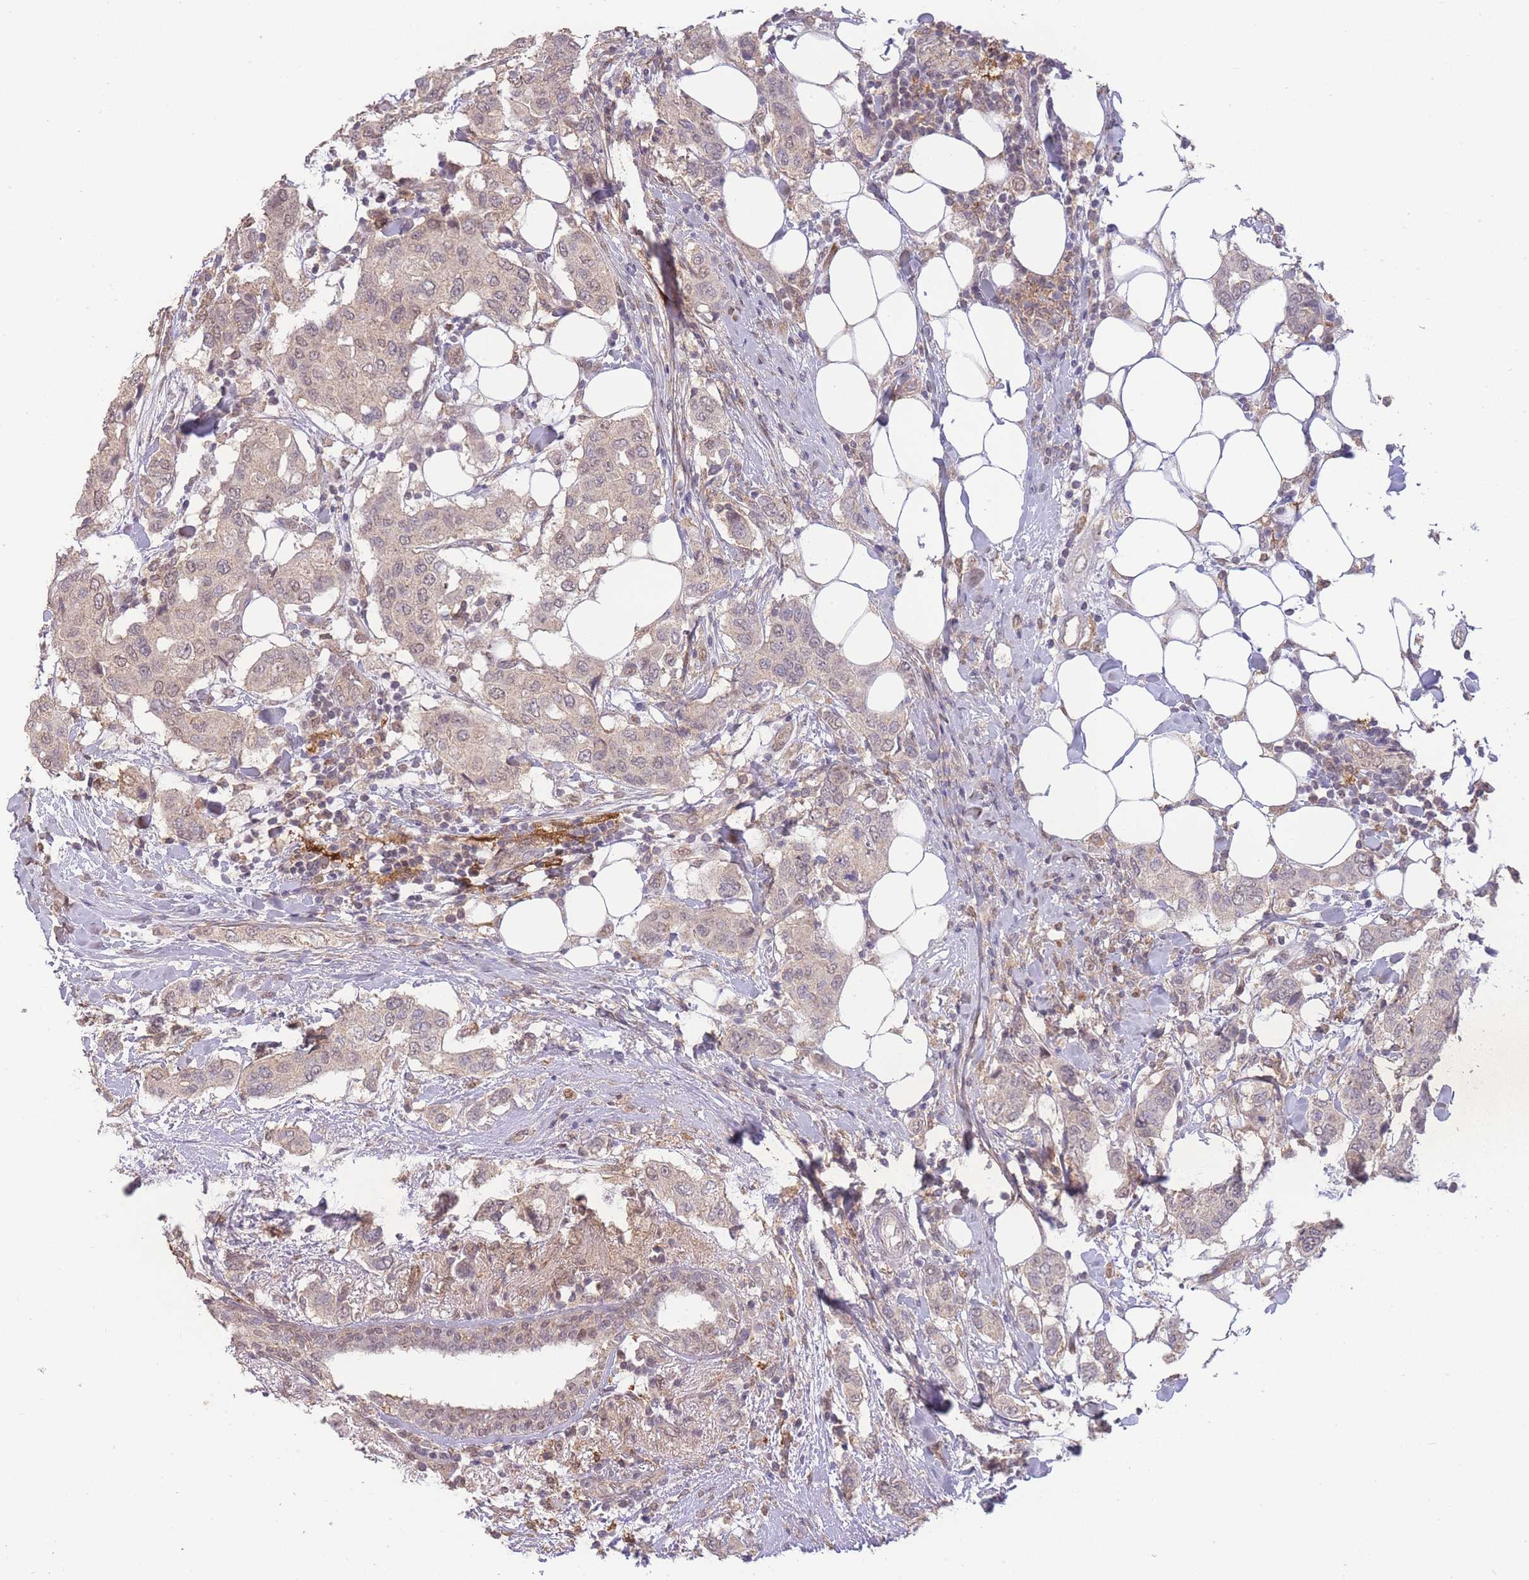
{"staining": {"intensity": "weak", "quantity": "25%-75%", "location": "nuclear"}, "tissue": "breast cancer", "cell_type": "Tumor cells", "image_type": "cancer", "snomed": [{"axis": "morphology", "description": "Lobular carcinoma"}, {"axis": "topography", "description": "Breast"}], "caption": "Approximately 25%-75% of tumor cells in human breast cancer (lobular carcinoma) demonstrate weak nuclear protein positivity as visualized by brown immunohistochemical staining.", "gene": "RNF144B", "patient": {"sex": "female", "age": 51}}